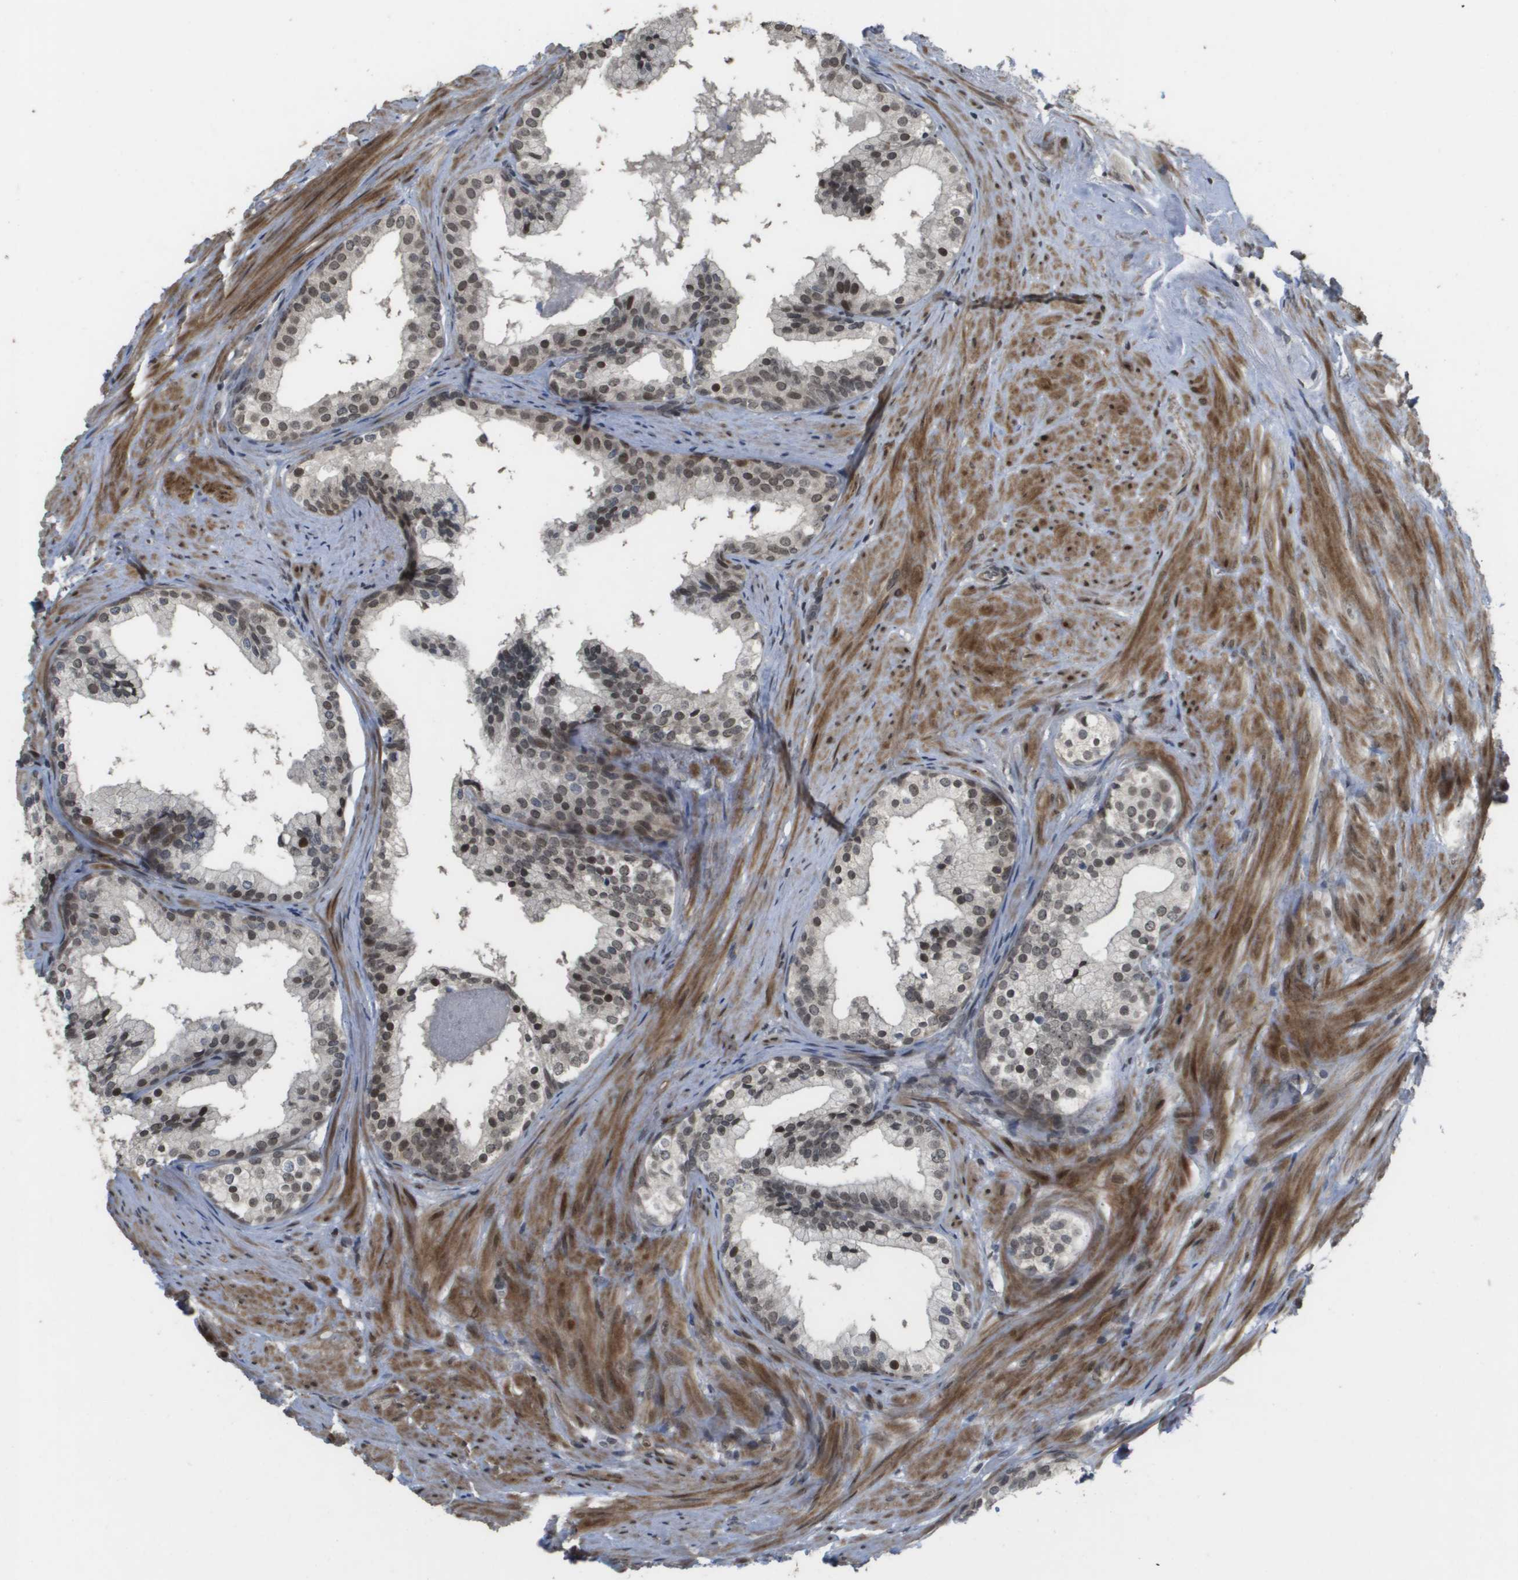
{"staining": {"intensity": "weak", "quantity": ">75%", "location": "nuclear"}, "tissue": "prostate cancer", "cell_type": "Tumor cells", "image_type": "cancer", "snomed": [{"axis": "morphology", "description": "Adenocarcinoma, Low grade"}, {"axis": "topography", "description": "Prostate"}], "caption": "Immunohistochemistry (IHC) of human adenocarcinoma (low-grade) (prostate) exhibits low levels of weak nuclear positivity in approximately >75% of tumor cells. (DAB = brown stain, brightfield microscopy at high magnification).", "gene": "KAT5", "patient": {"sex": "male", "age": 69}}